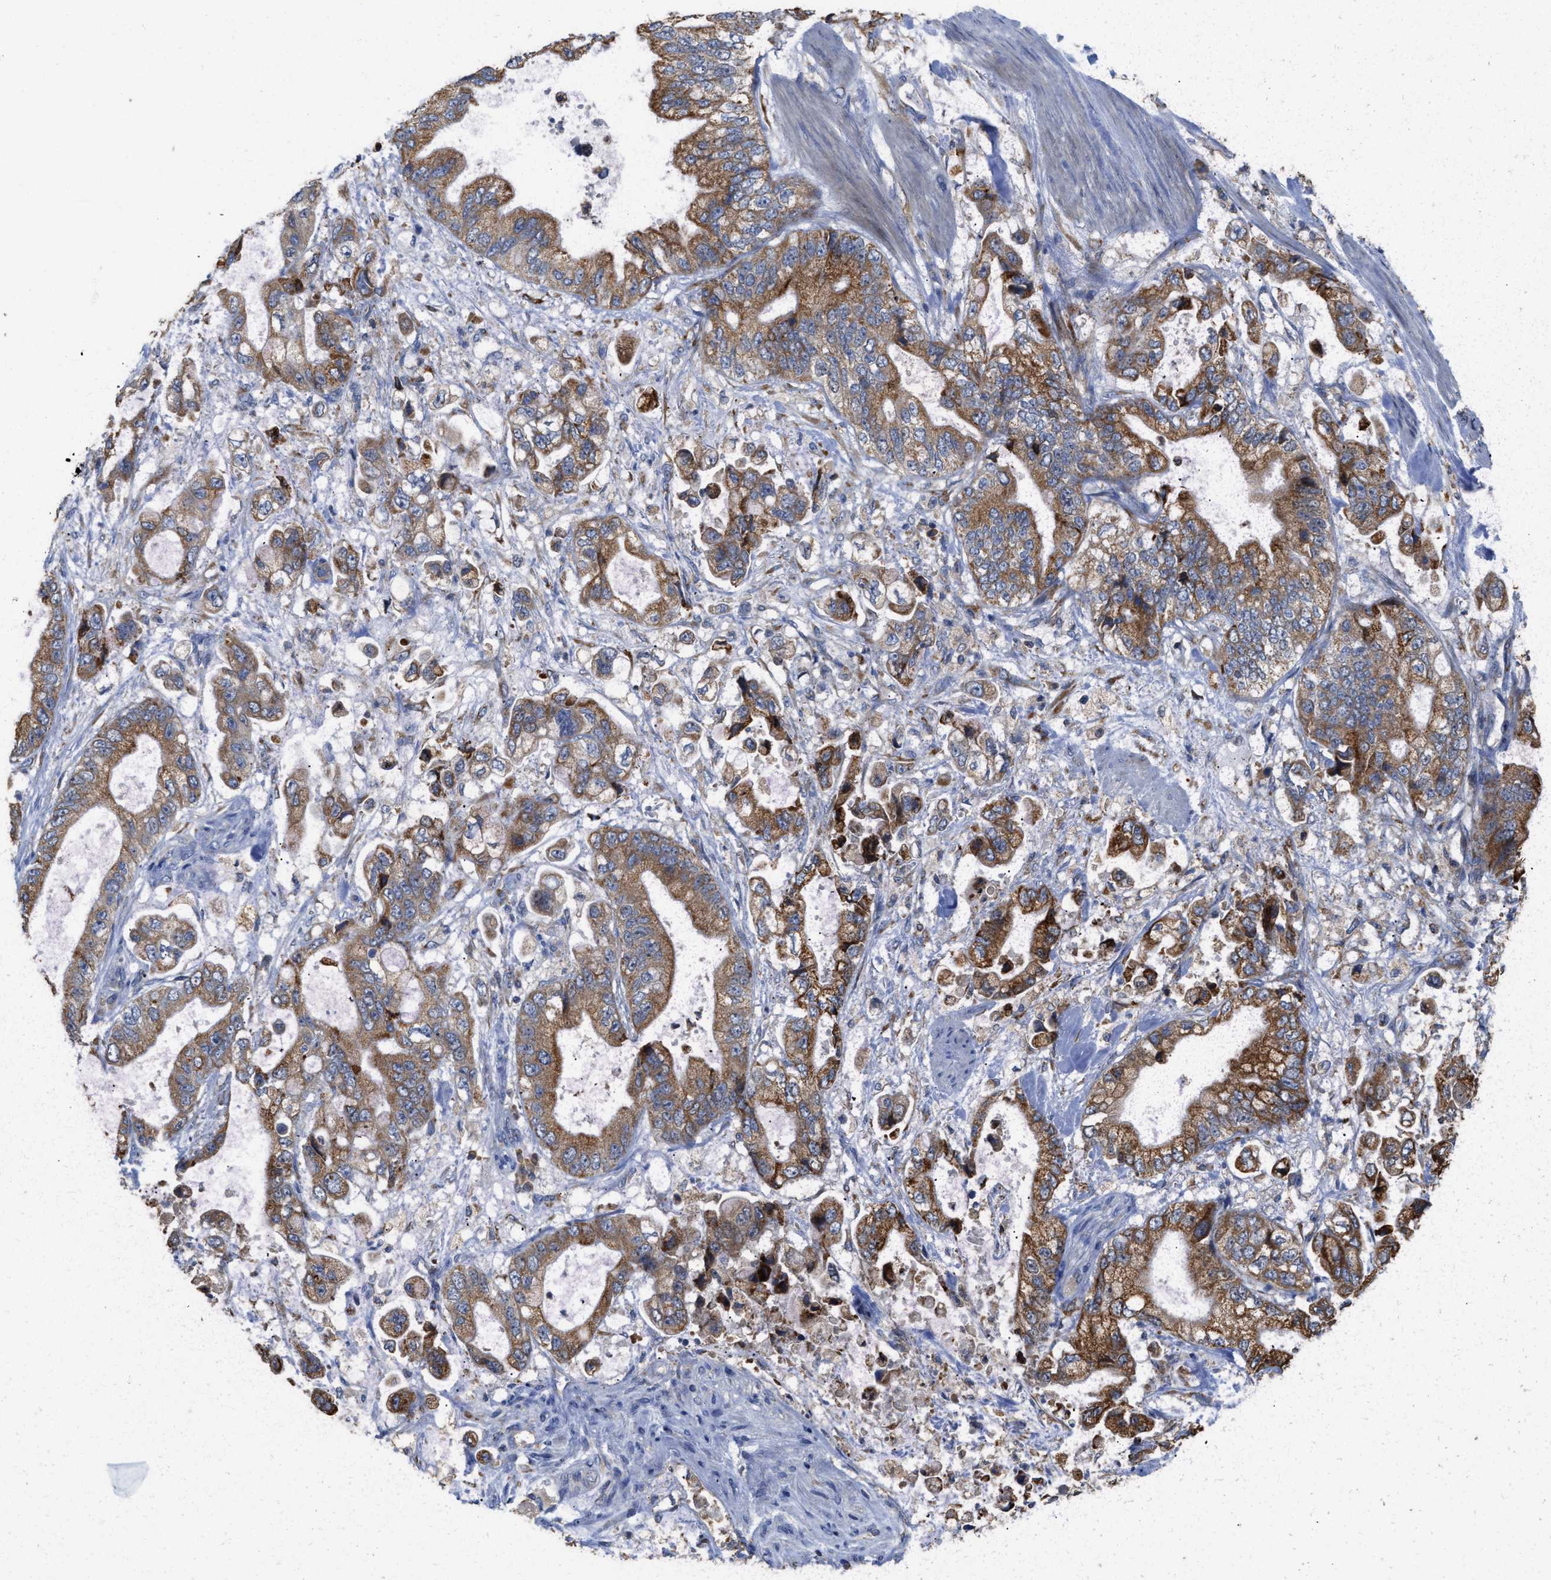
{"staining": {"intensity": "moderate", "quantity": ">75%", "location": "cytoplasmic/membranous"}, "tissue": "stomach cancer", "cell_type": "Tumor cells", "image_type": "cancer", "snomed": [{"axis": "morphology", "description": "Normal tissue, NOS"}, {"axis": "morphology", "description": "Adenocarcinoma, NOS"}, {"axis": "topography", "description": "Stomach"}], "caption": "Immunohistochemical staining of human adenocarcinoma (stomach) shows medium levels of moderate cytoplasmic/membranous protein positivity in approximately >75% of tumor cells.", "gene": "AK2", "patient": {"sex": "male", "age": 62}}